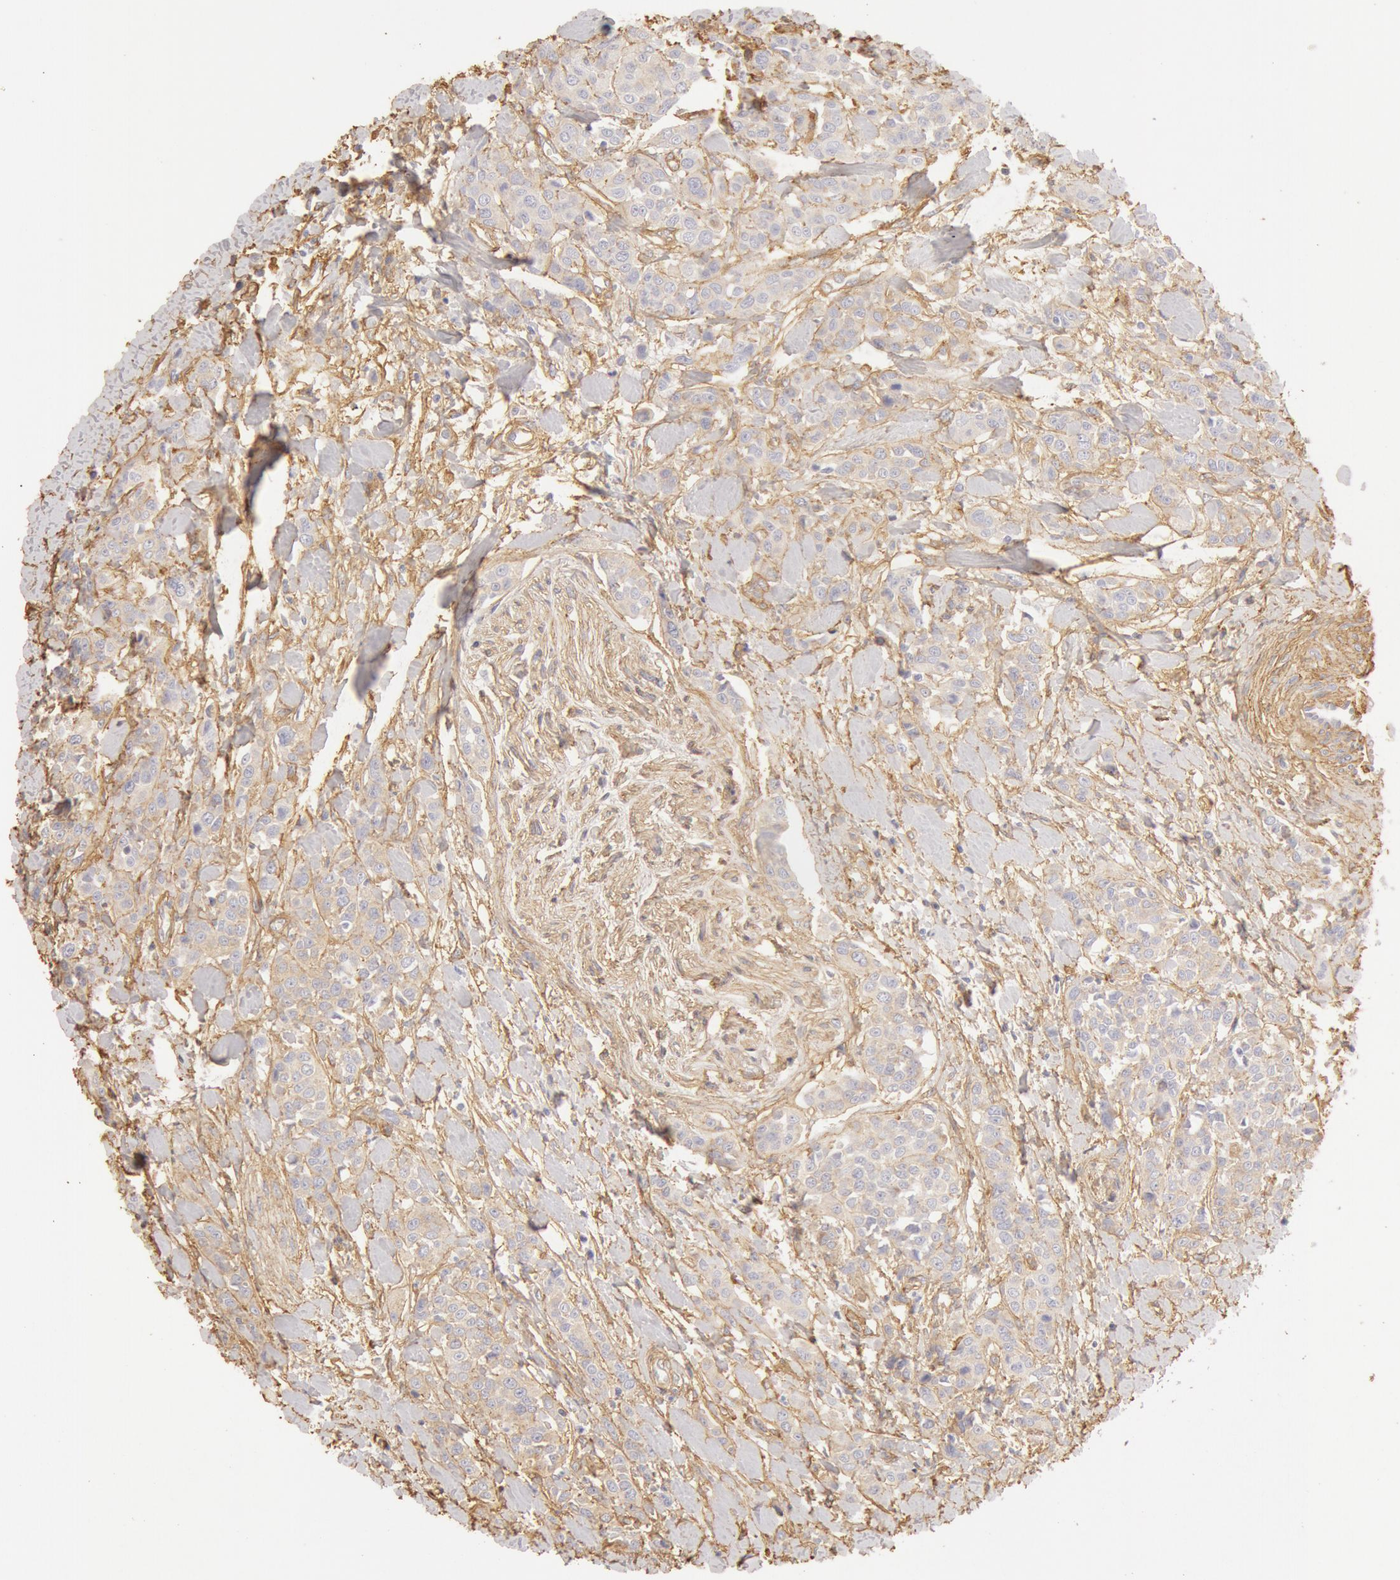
{"staining": {"intensity": "moderate", "quantity": ">75%", "location": "cytoplasmic/membranous"}, "tissue": "urothelial cancer", "cell_type": "Tumor cells", "image_type": "cancer", "snomed": [{"axis": "morphology", "description": "Urothelial carcinoma, High grade"}, {"axis": "topography", "description": "Urinary bladder"}], "caption": "Moderate cytoplasmic/membranous staining for a protein is identified in approximately >75% of tumor cells of urothelial carcinoma (high-grade) using immunohistochemistry (IHC).", "gene": "COL4A1", "patient": {"sex": "male", "age": 56}}